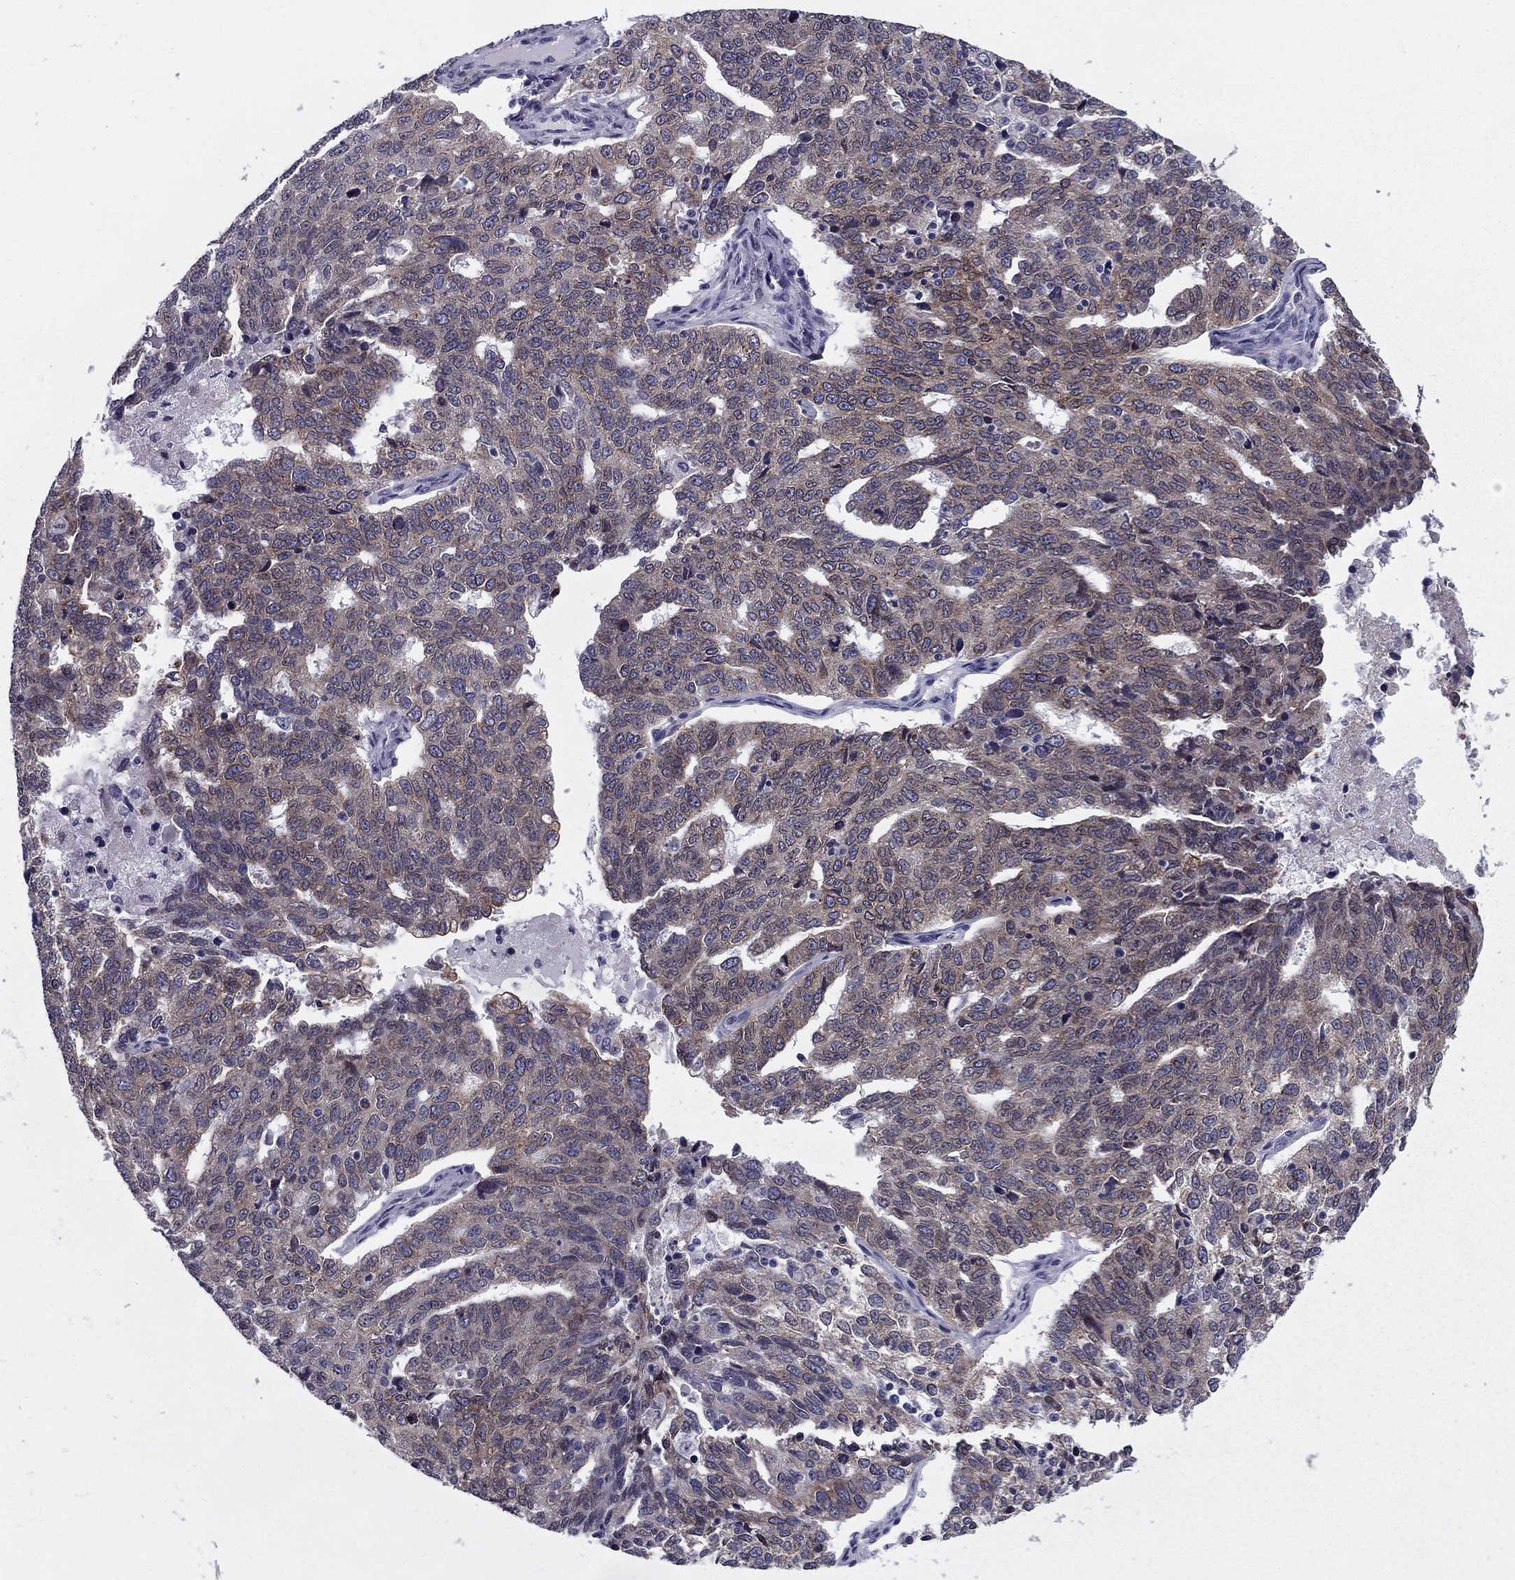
{"staining": {"intensity": "weak", "quantity": "25%-75%", "location": "cytoplasmic/membranous"}, "tissue": "ovarian cancer", "cell_type": "Tumor cells", "image_type": "cancer", "snomed": [{"axis": "morphology", "description": "Cystadenocarcinoma, serous, NOS"}, {"axis": "topography", "description": "Ovary"}], "caption": "Immunohistochemical staining of human ovarian cancer (serous cystadenocarcinoma) displays weak cytoplasmic/membranous protein staining in approximately 25%-75% of tumor cells. (DAB = brown stain, brightfield microscopy at high magnification).", "gene": "TMED3", "patient": {"sex": "female", "age": 71}}